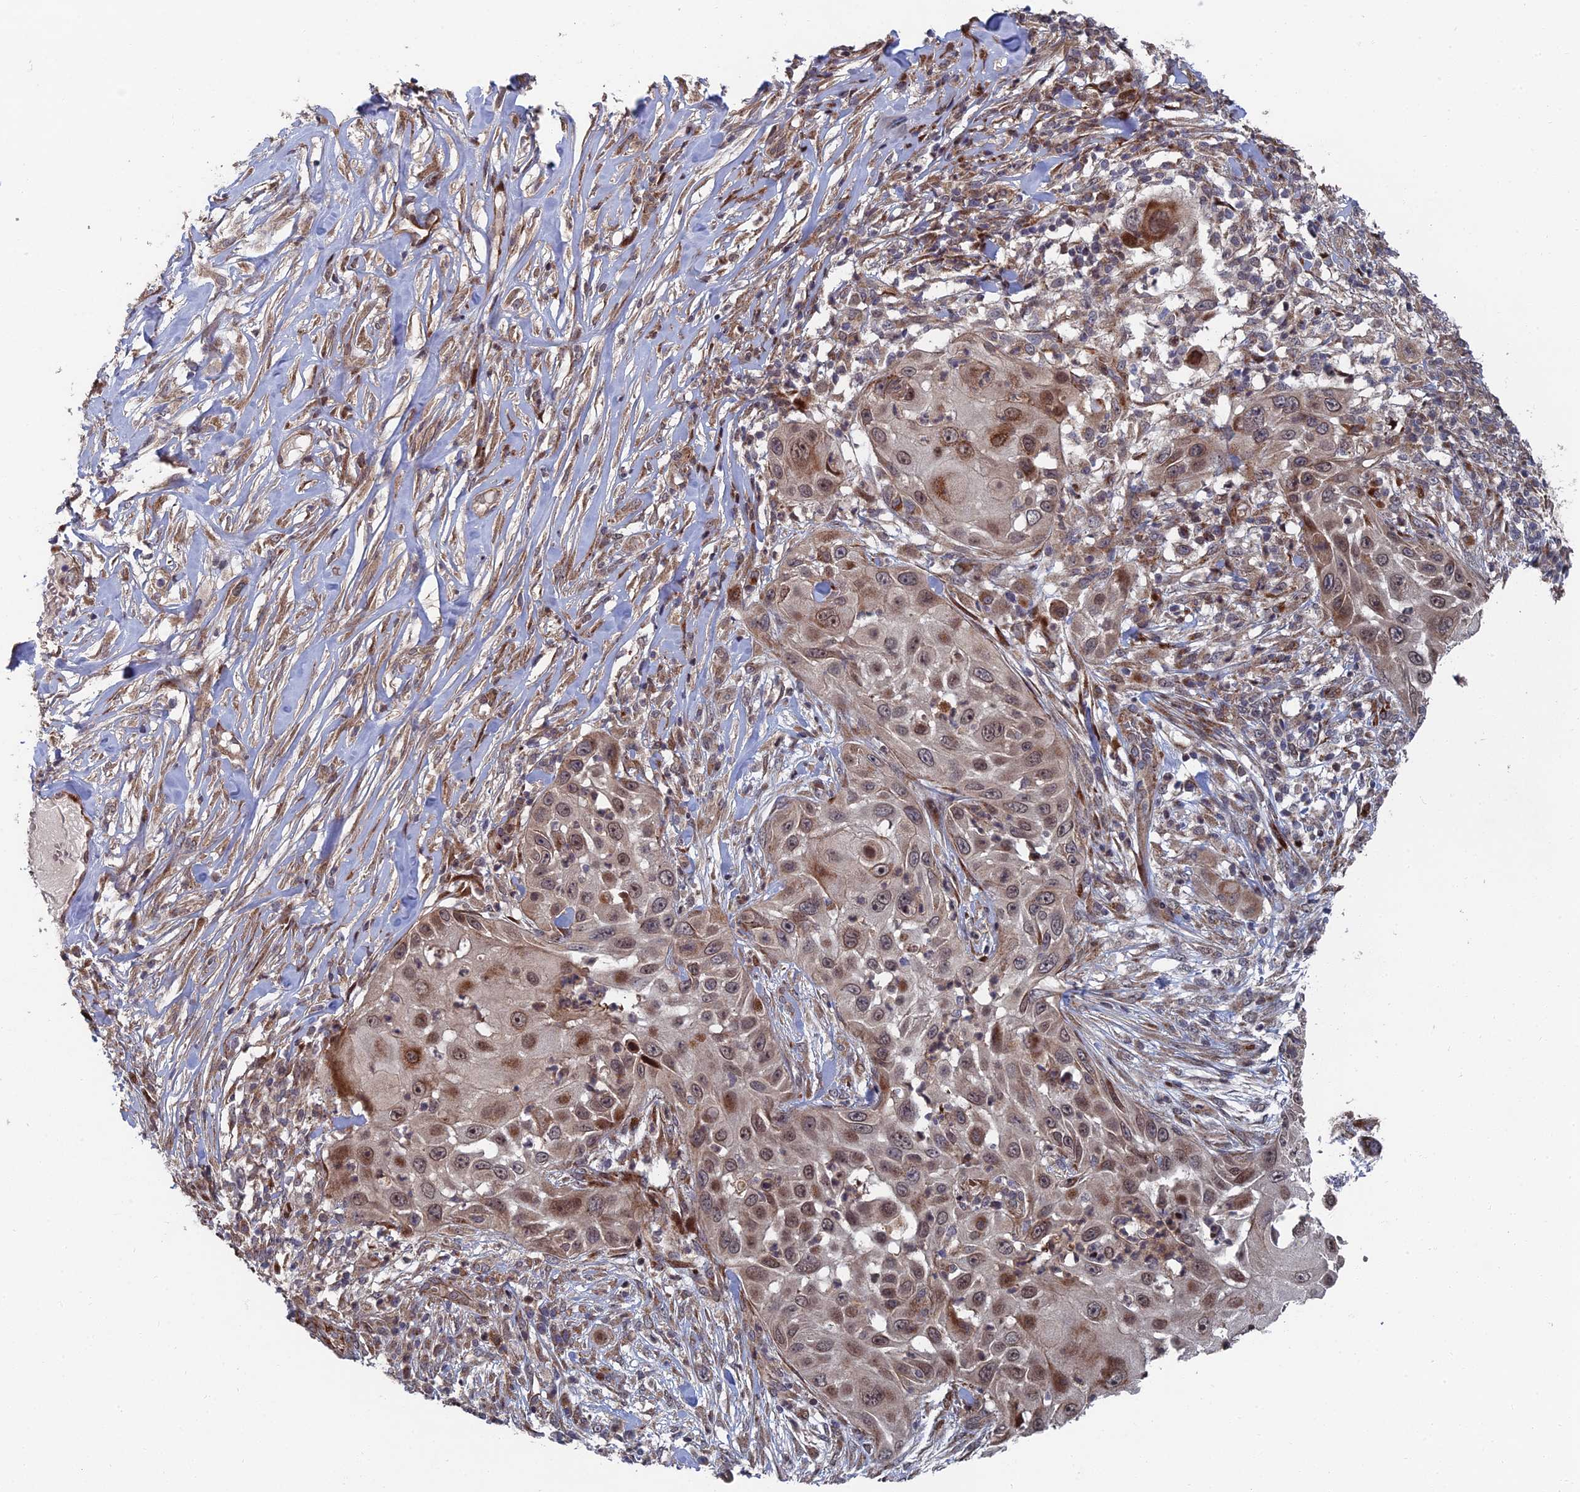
{"staining": {"intensity": "moderate", "quantity": "25%-75%", "location": "cytoplasmic/membranous,nuclear"}, "tissue": "skin cancer", "cell_type": "Tumor cells", "image_type": "cancer", "snomed": [{"axis": "morphology", "description": "Squamous cell carcinoma, NOS"}, {"axis": "topography", "description": "Skin"}], "caption": "This image shows squamous cell carcinoma (skin) stained with IHC to label a protein in brown. The cytoplasmic/membranous and nuclear of tumor cells show moderate positivity for the protein. Nuclei are counter-stained blue.", "gene": "GTF2IRD1", "patient": {"sex": "female", "age": 44}}